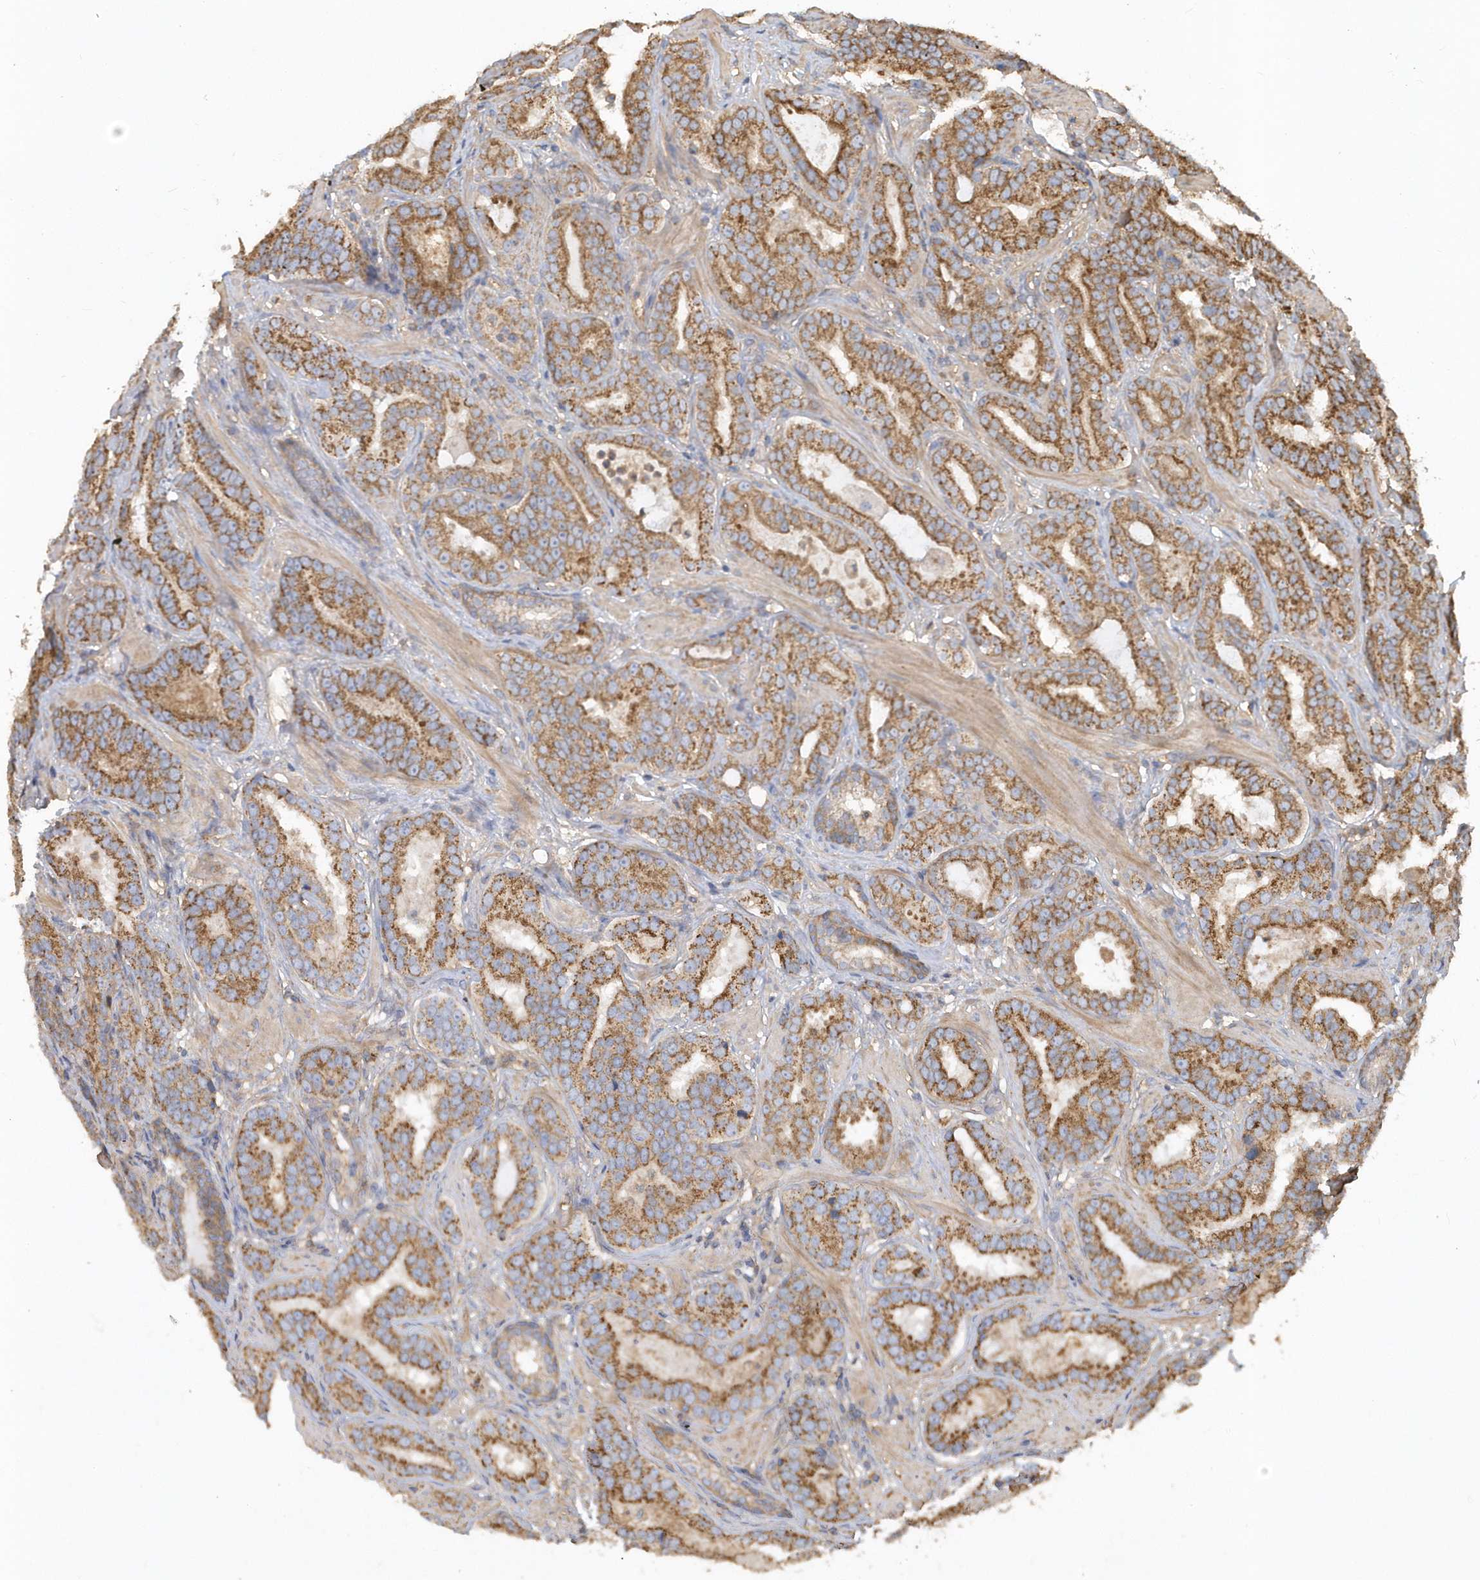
{"staining": {"intensity": "strong", "quantity": ">75%", "location": "cytoplasmic/membranous"}, "tissue": "prostate cancer", "cell_type": "Tumor cells", "image_type": "cancer", "snomed": [{"axis": "morphology", "description": "Adenocarcinoma, Low grade"}, {"axis": "topography", "description": "Prostate"}], "caption": "High-power microscopy captured an immunohistochemistry photomicrograph of adenocarcinoma (low-grade) (prostate), revealing strong cytoplasmic/membranous positivity in about >75% of tumor cells.", "gene": "TRAIP", "patient": {"sex": "male", "age": 59}}